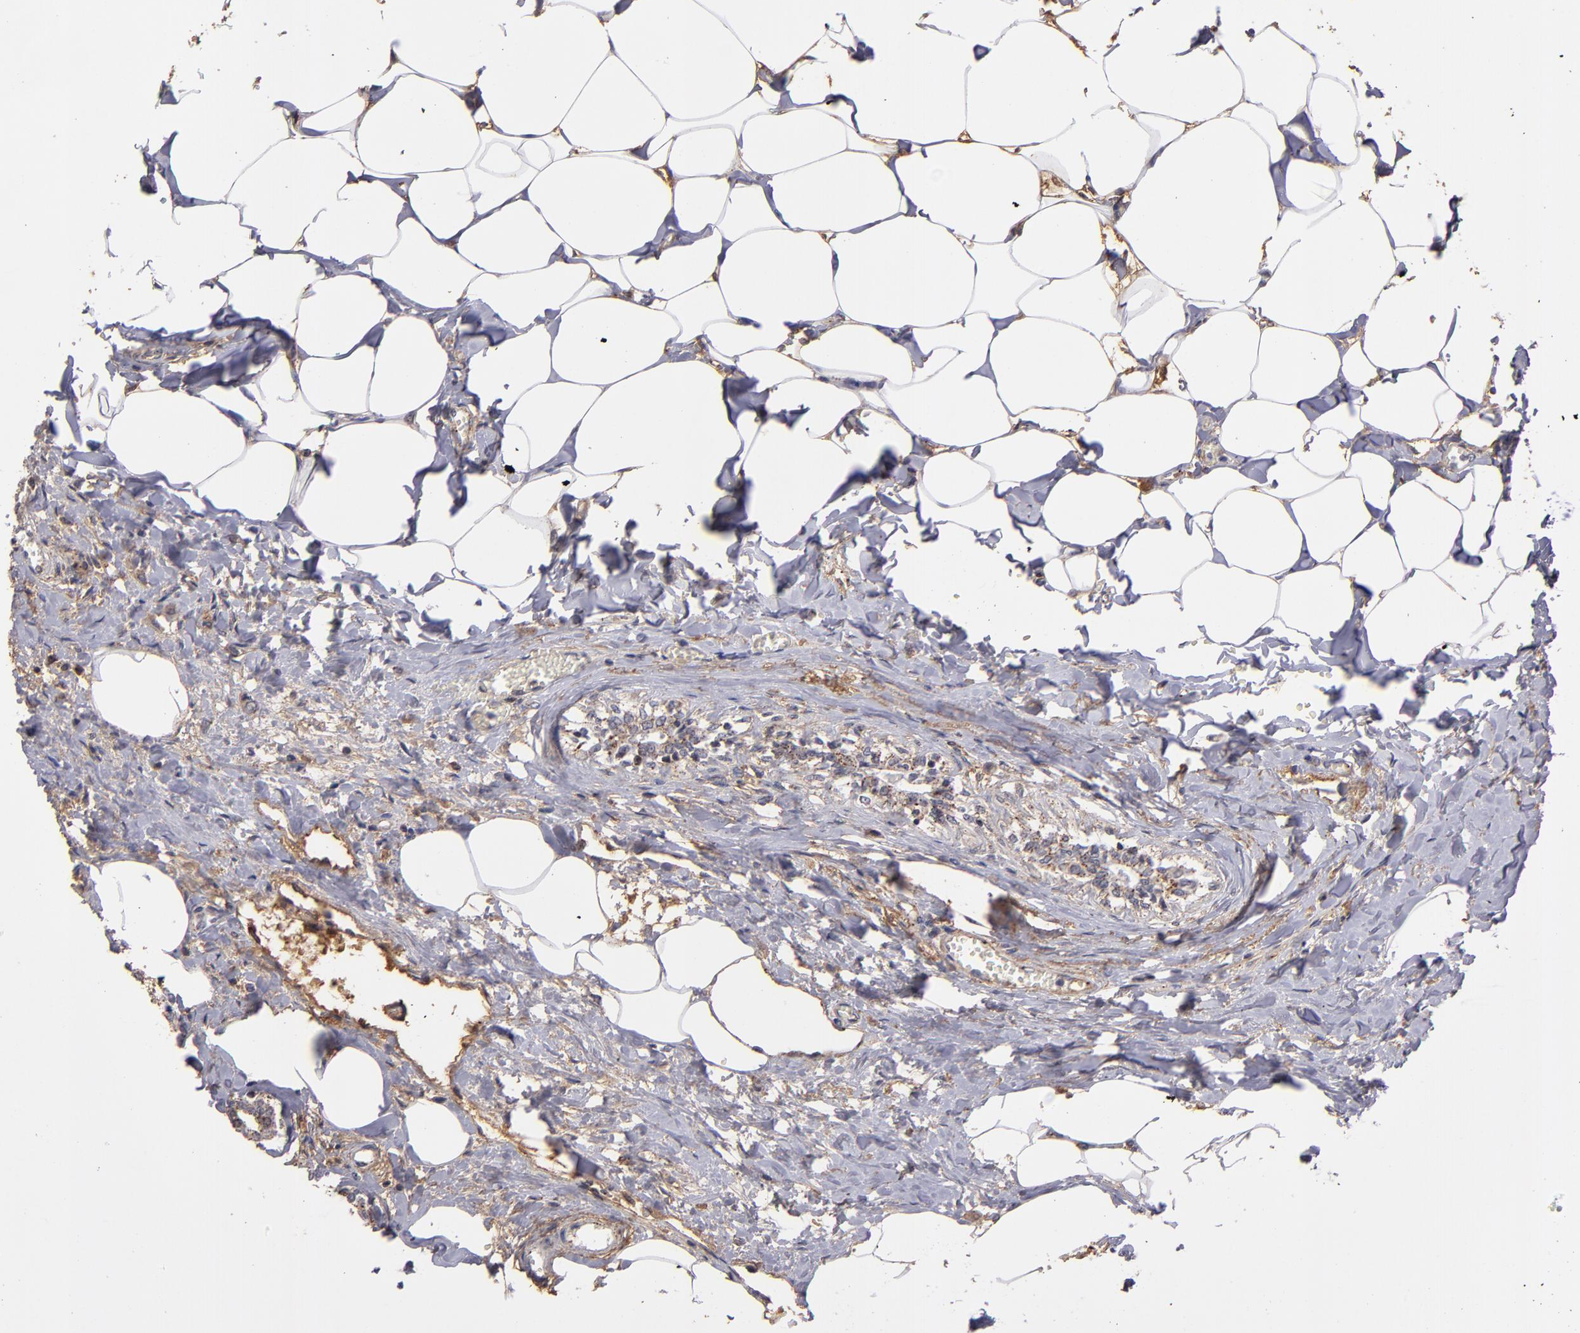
{"staining": {"intensity": "moderate", "quantity": ">75%", "location": "cytoplasmic/membranous"}, "tissue": "breast cancer", "cell_type": "Tumor cells", "image_type": "cancer", "snomed": [{"axis": "morphology", "description": "Lobular carcinoma"}, {"axis": "topography", "description": "Breast"}], "caption": "Immunohistochemistry (IHC) photomicrograph of human breast cancer (lobular carcinoma) stained for a protein (brown), which demonstrates medium levels of moderate cytoplasmic/membranous positivity in approximately >75% of tumor cells.", "gene": "ZFYVE1", "patient": {"sex": "female", "age": 51}}